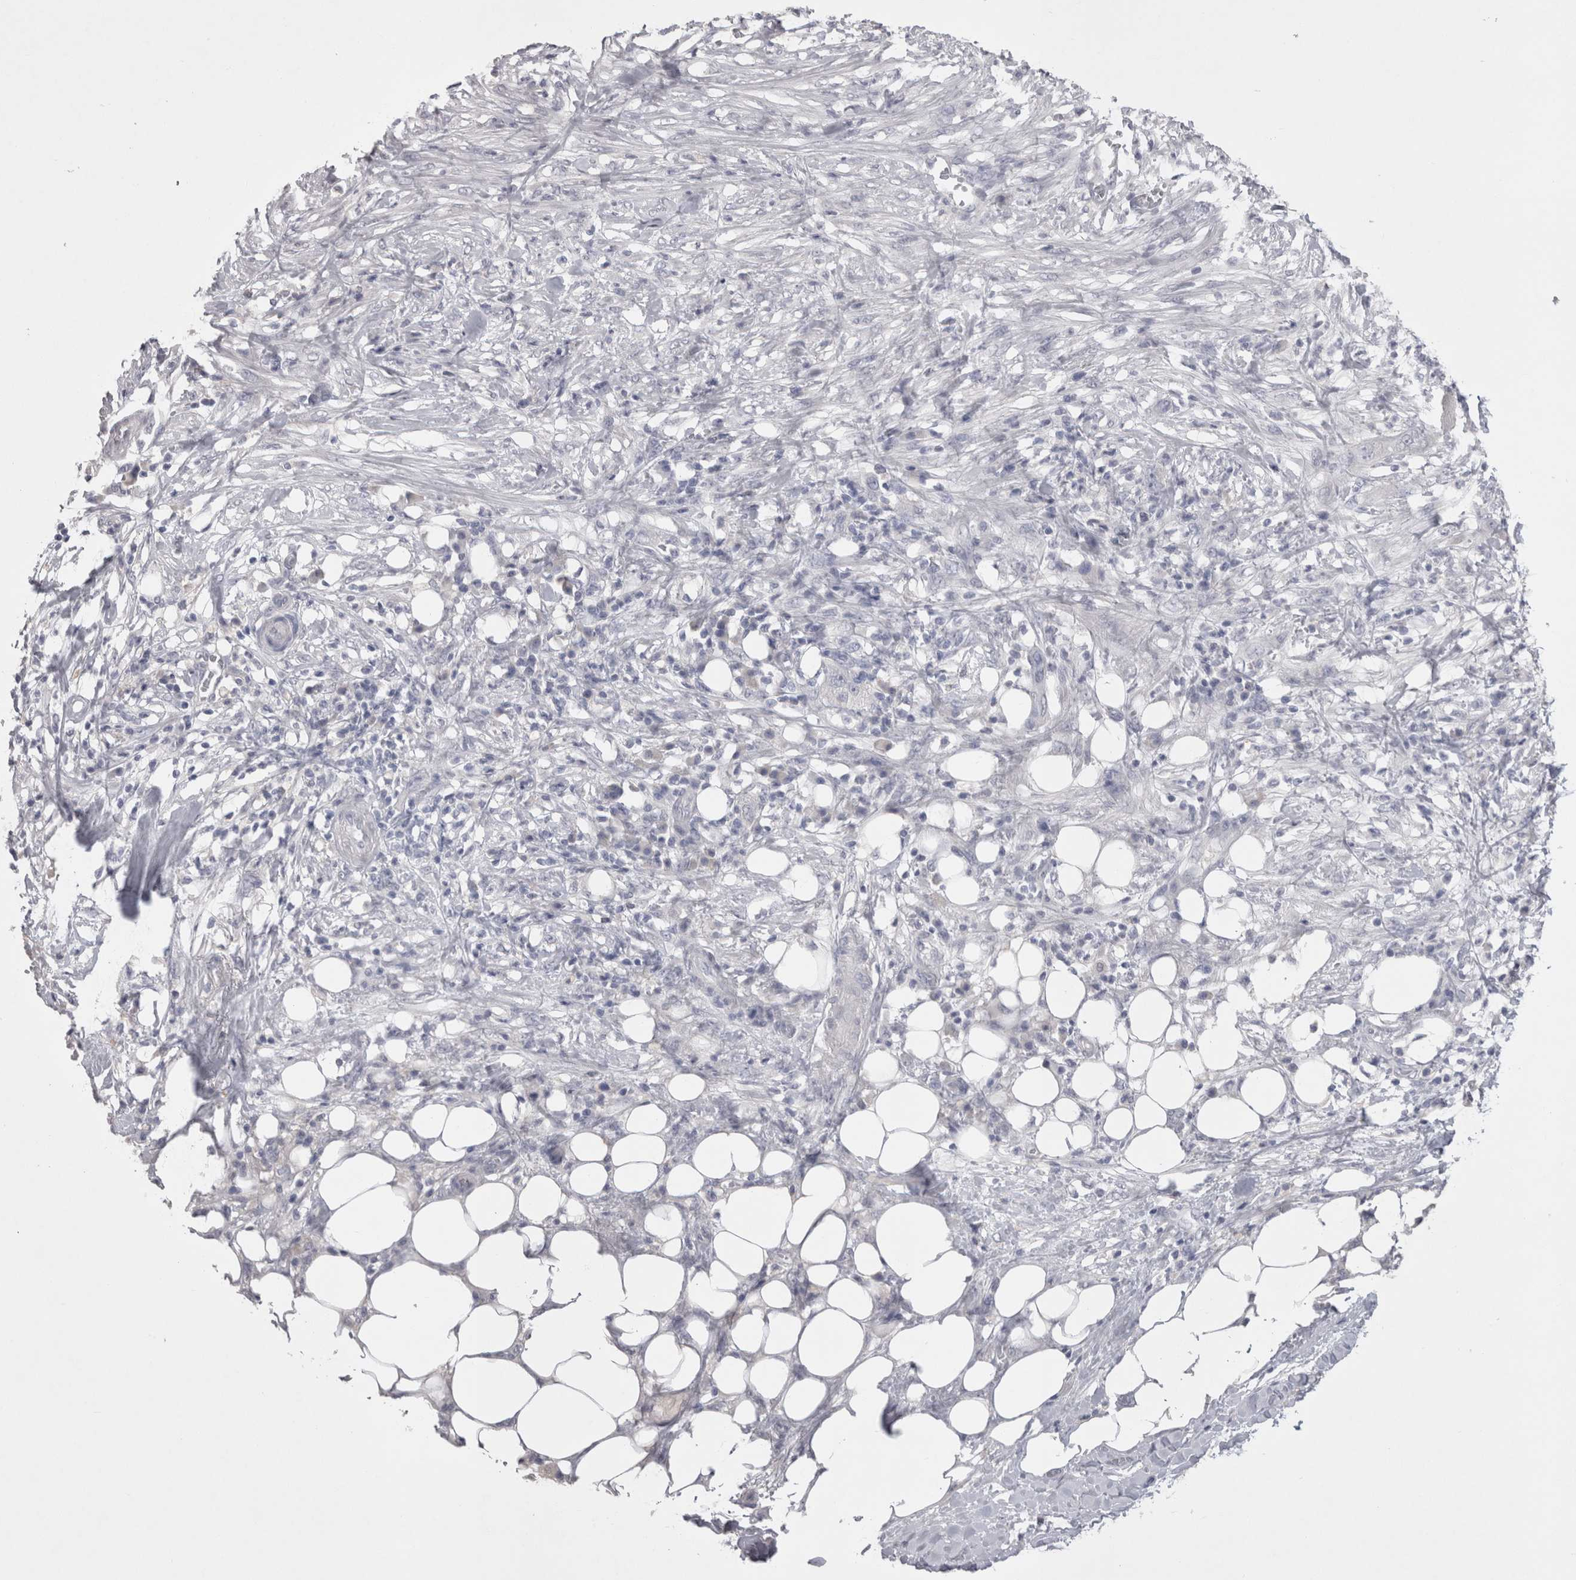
{"staining": {"intensity": "negative", "quantity": "none", "location": "none"}, "tissue": "pancreatic cancer", "cell_type": "Tumor cells", "image_type": "cancer", "snomed": [{"axis": "morphology", "description": "Adenocarcinoma, NOS"}, {"axis": "topography", "description": "Pancreas"}], "caption": "An immunohistochemistry (IHC) photomicrograph of pancreatic adenocarcinoma is shown. There is no staining in tumor cells of pancreatic adenocarcinoma.", "gene": "ADAM2", "patient": {"sex": "female", "age": 78}}